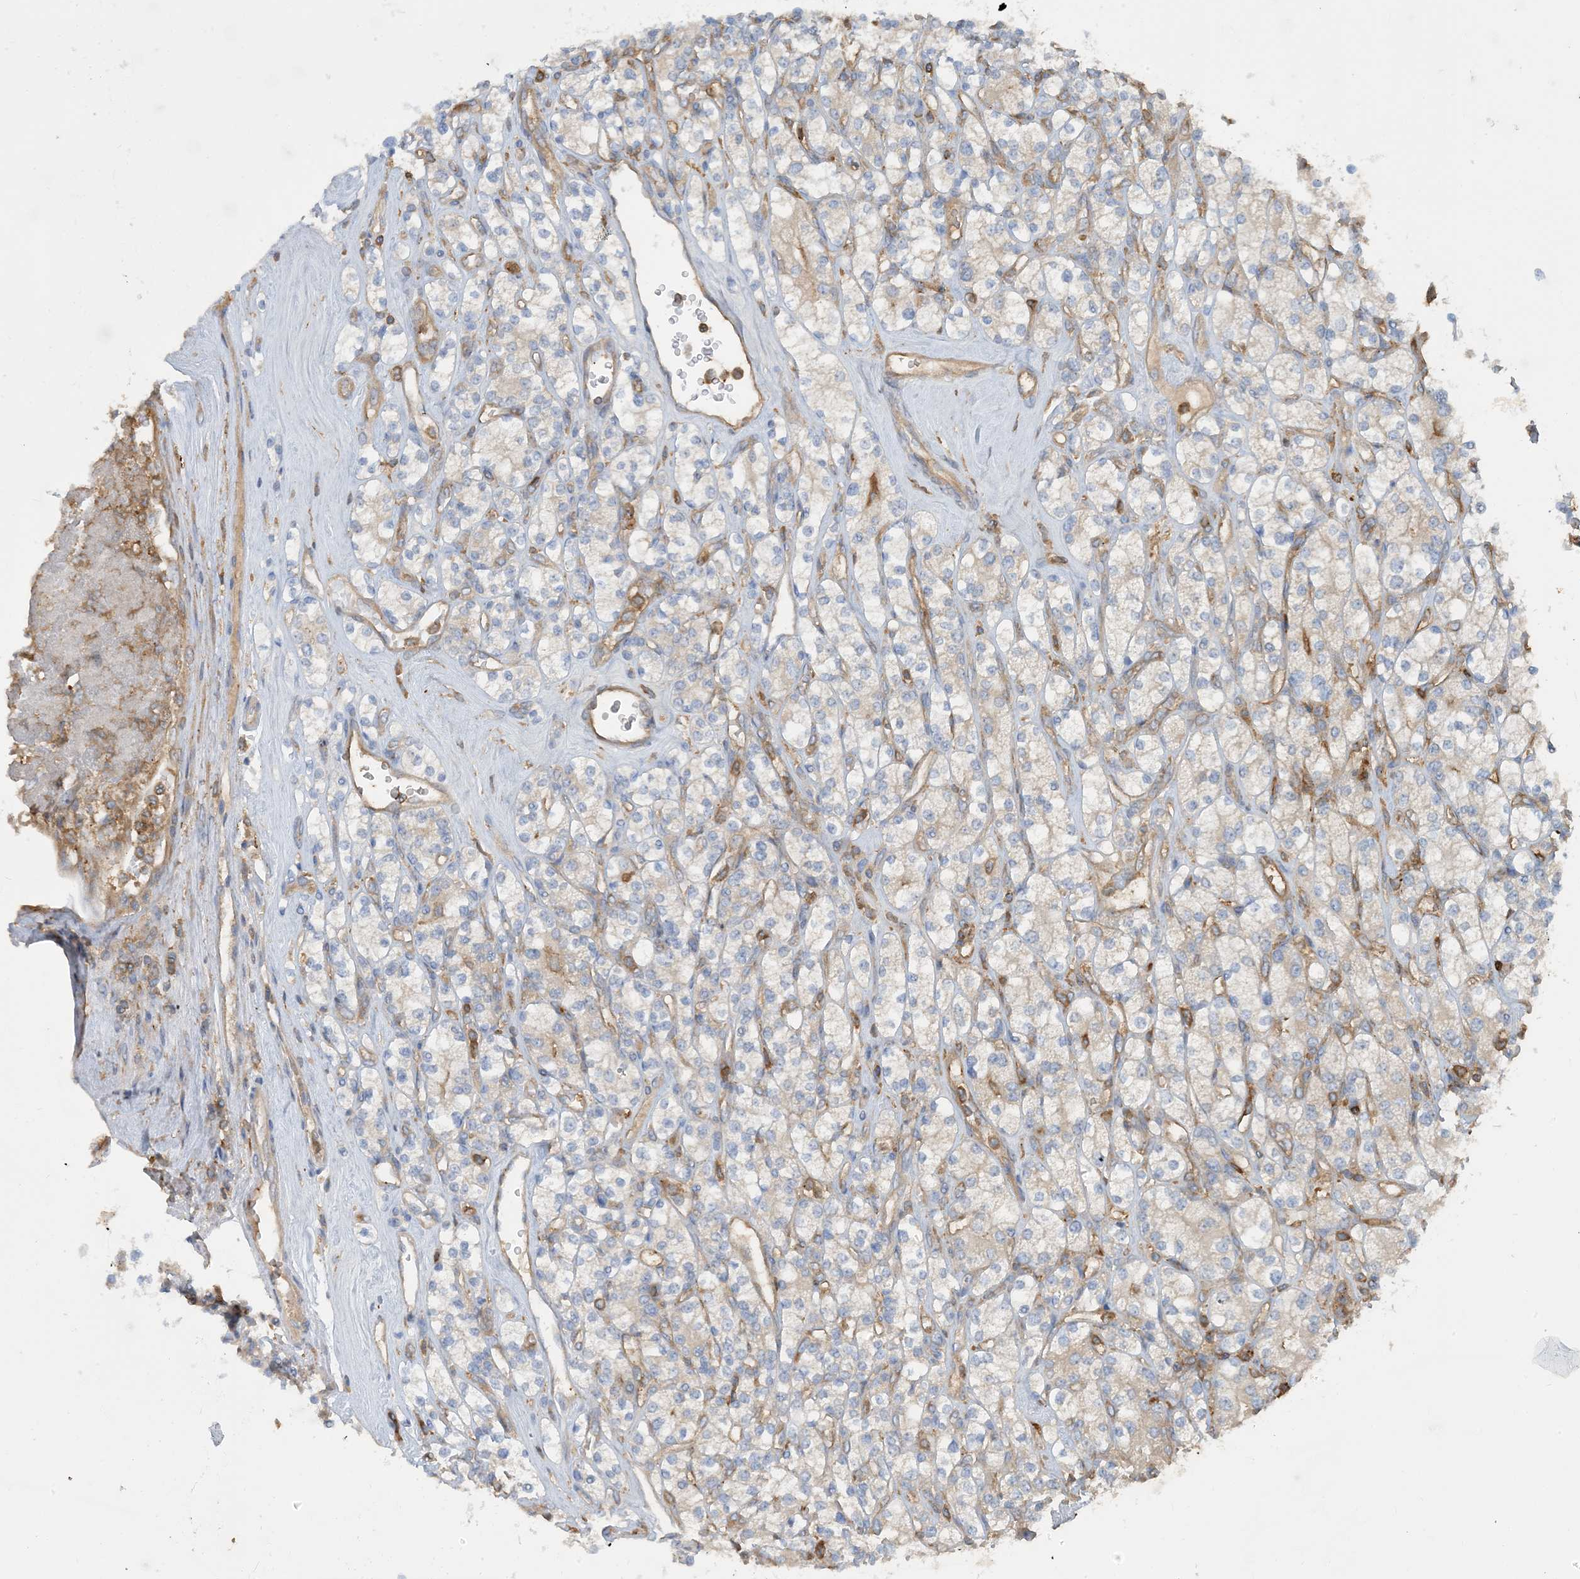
{"staining": {"intensity": "negative", "quantity": "none", "location": "none"}, "tissue": "renal cancer", "cell_type": "Tumor cells", "image_type": "cancer", "snomed": [{"axis": "morphology", "description": "Adenocarcinoma, NOS"}, {"axis": "topography", "description": "Kidney"}], "caption": "Tumor cells show no significant positivity in renal adenocarcinoma.", "gene": "SFMBT2", "patient": {"sex": "male", "age": 77}}